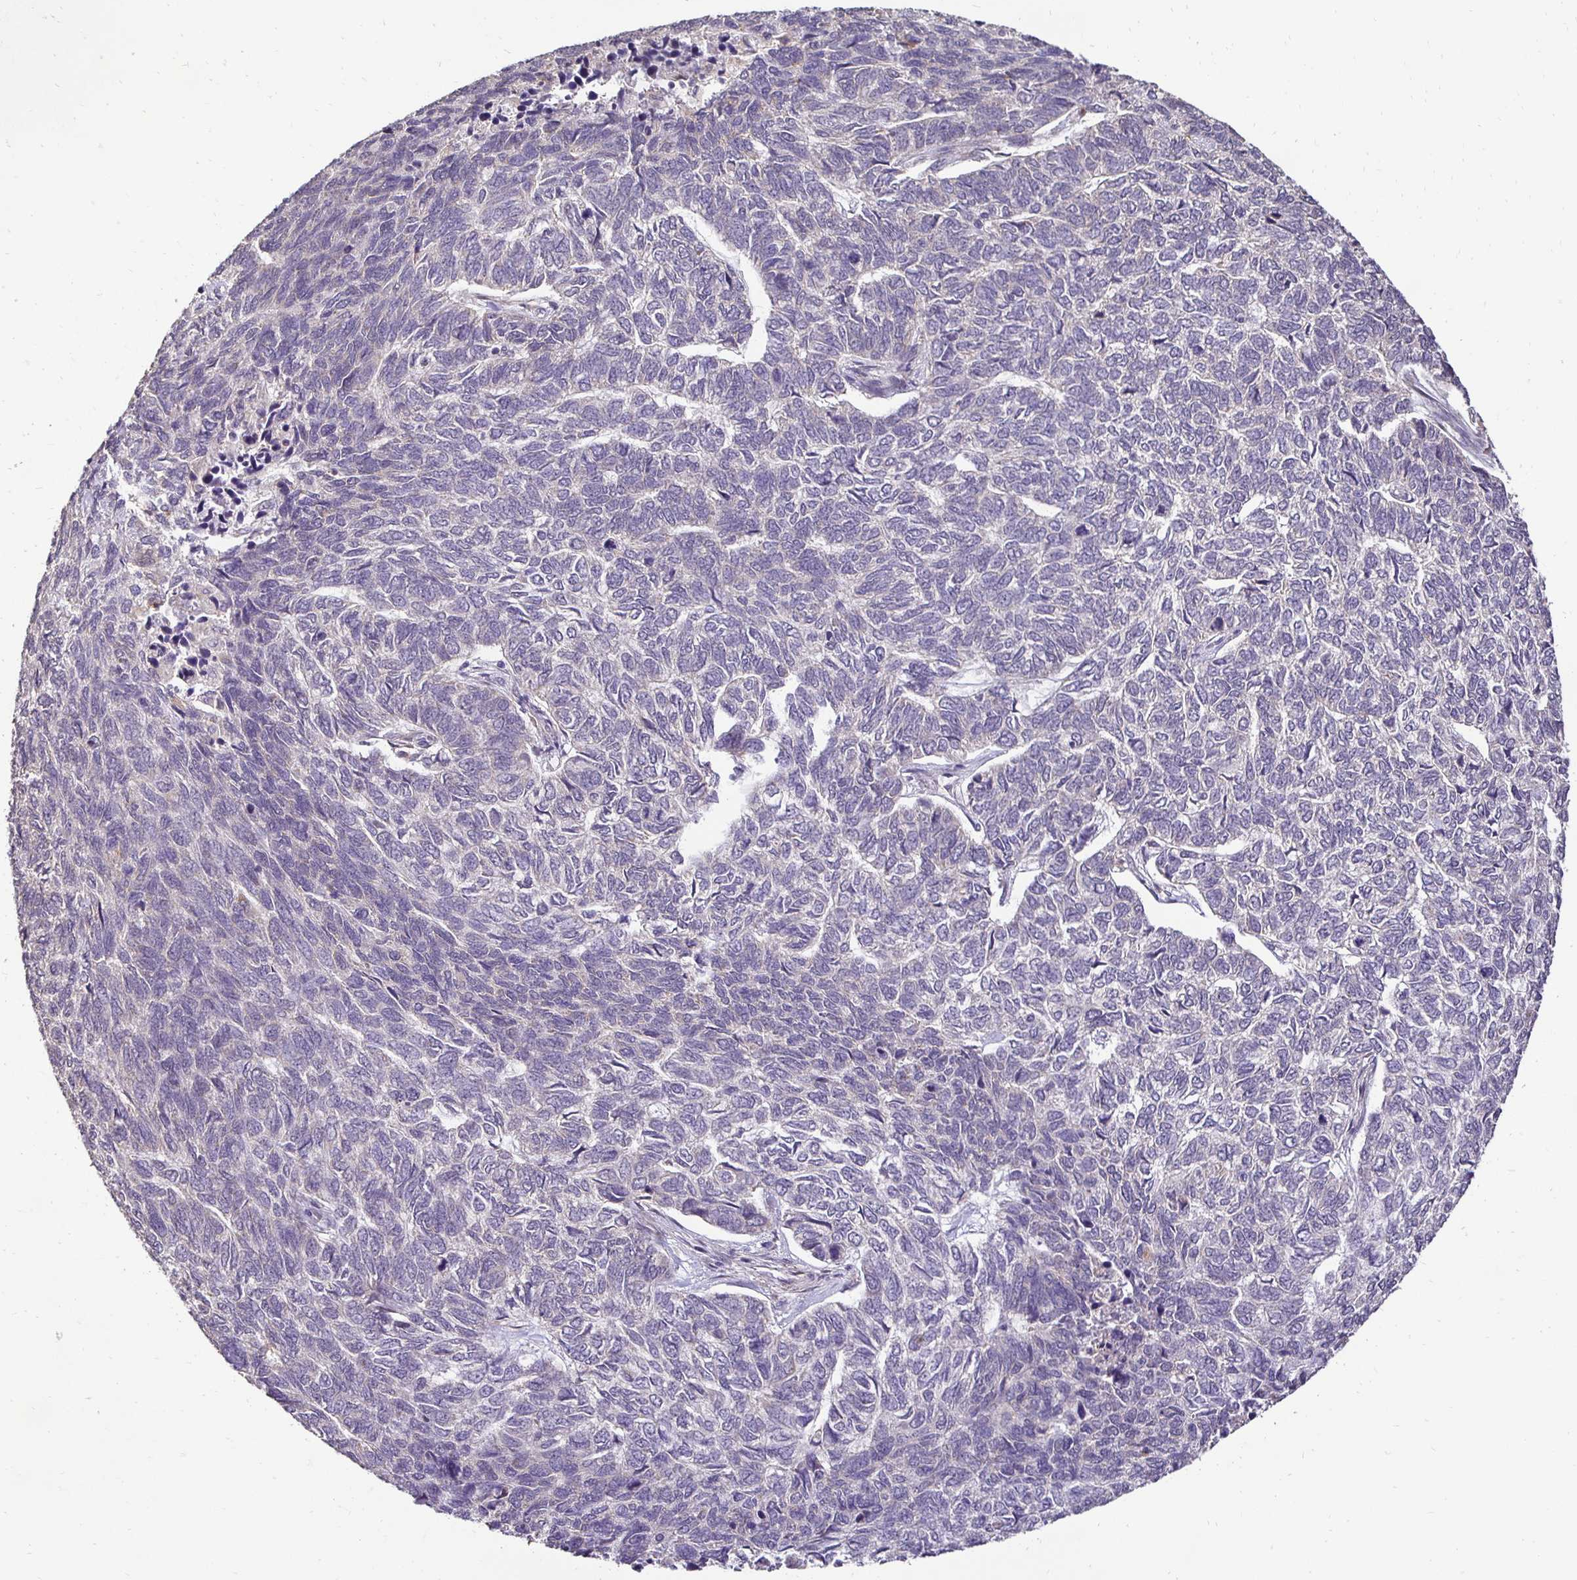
{"staining": {"intensity": "negative", "quantity": "none", "location": "none"}, "tissue": "skin cancer", "cell_type": "Tumor cells", "image_type": "cancer", "snomed": [{"axis": "morphology", "description": "Basal cell carcinoma"}, {"axis": "topography", "description": "Skin"}], "caption": "A histopathology image of skin cancer (basal cell carcinoma) stained for a protein reveals no brown staining in tumor cells.", "gene": "RHEBL1", "patient": {"sex": "female", "age": 65}}